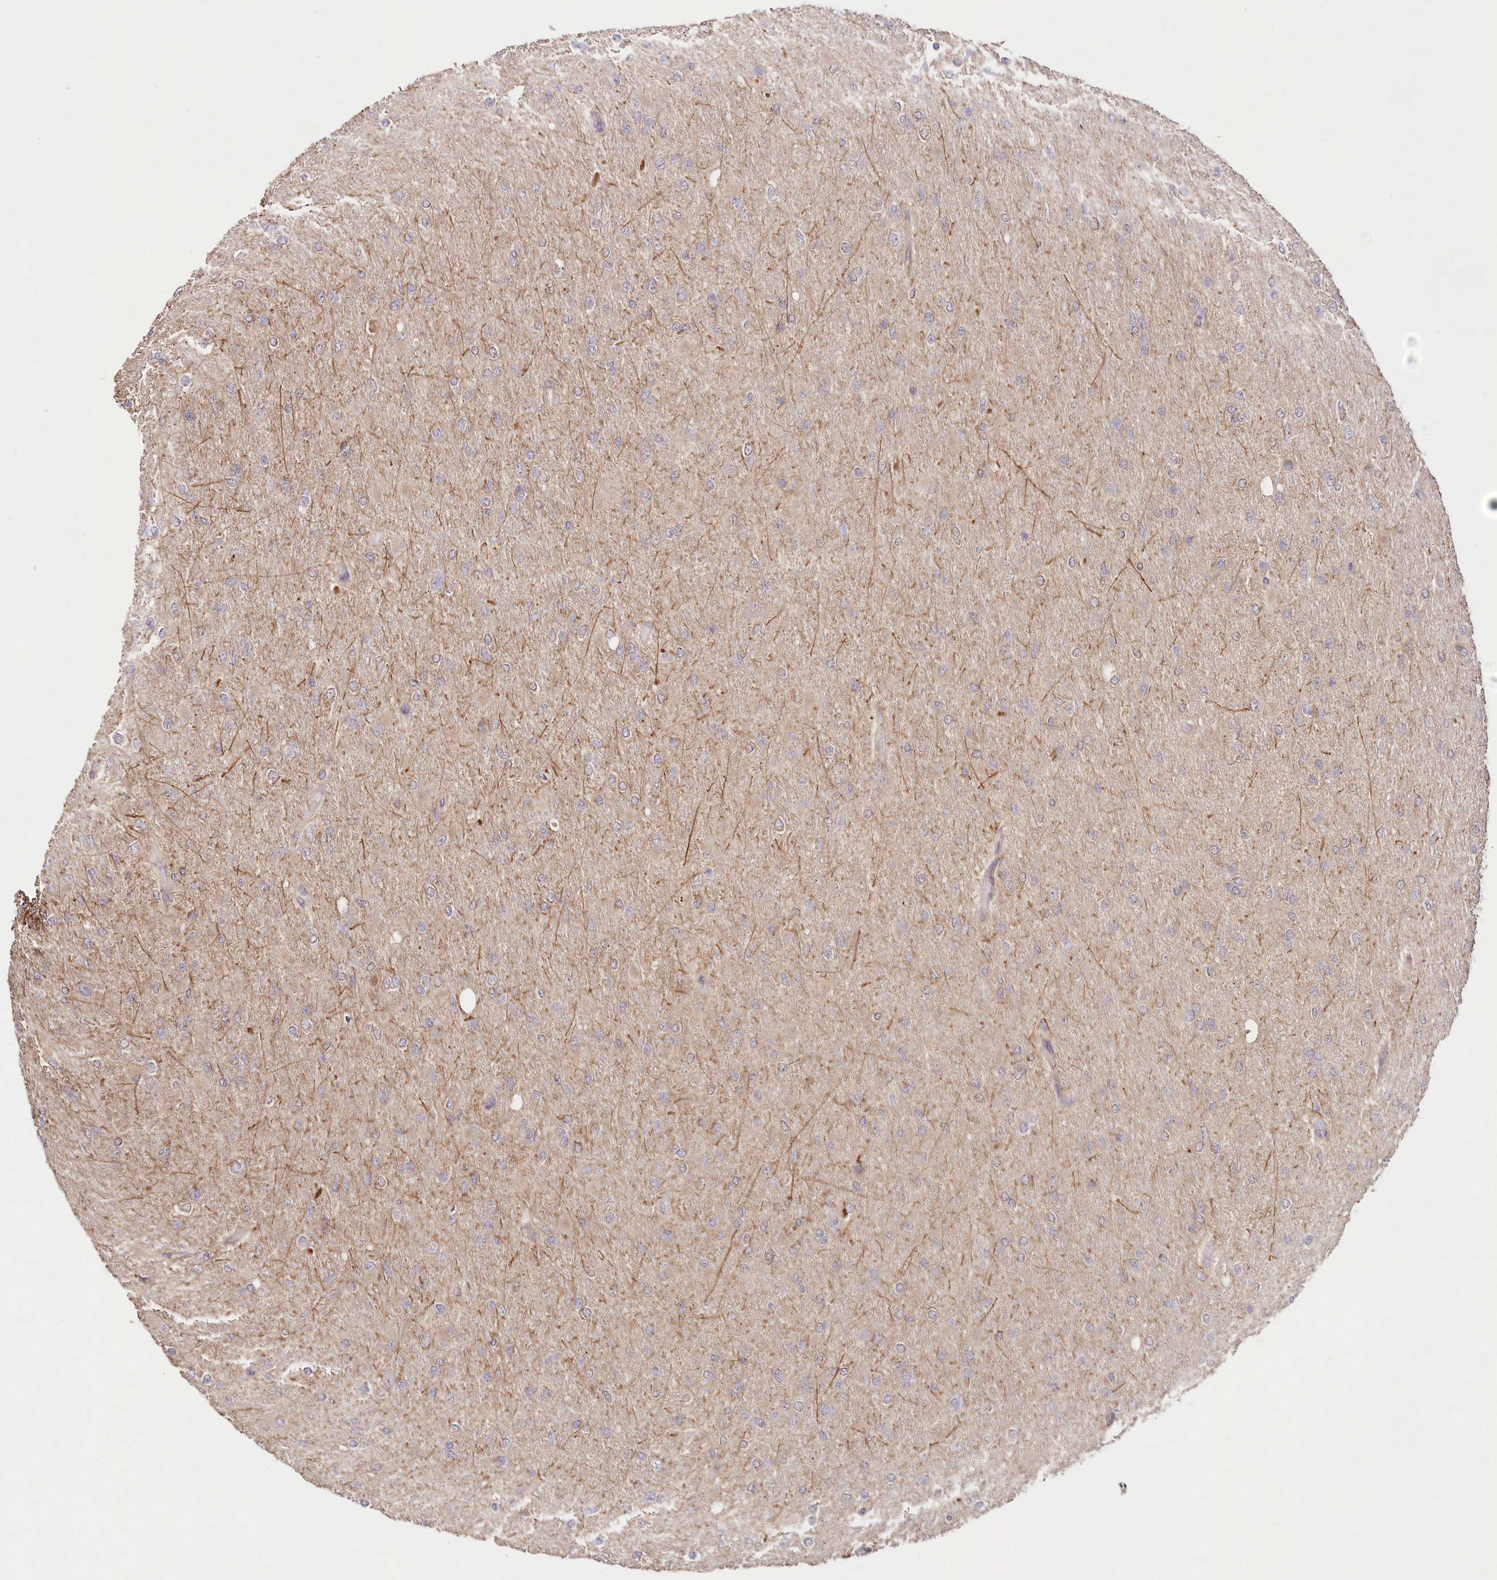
{"staining": {"intensity": "weak", "quantity": "<25%", "location": "cytoplasmic/membranous"}, "tissue": "glioma", "cell_type": "Tumor cells", "image_type": "cancer", "snomed": [{"axis": "morphology", "description": "Glioma, malignant, High grade"}, {"axis": "topography", "description": "Cerebral cortex"}], "caption": "Glioma was stained to show a protein in brown. There is no significant expression in tumor cells.", "gene": "DMXL1", "patient": {"sex": "female", "age": 36}}